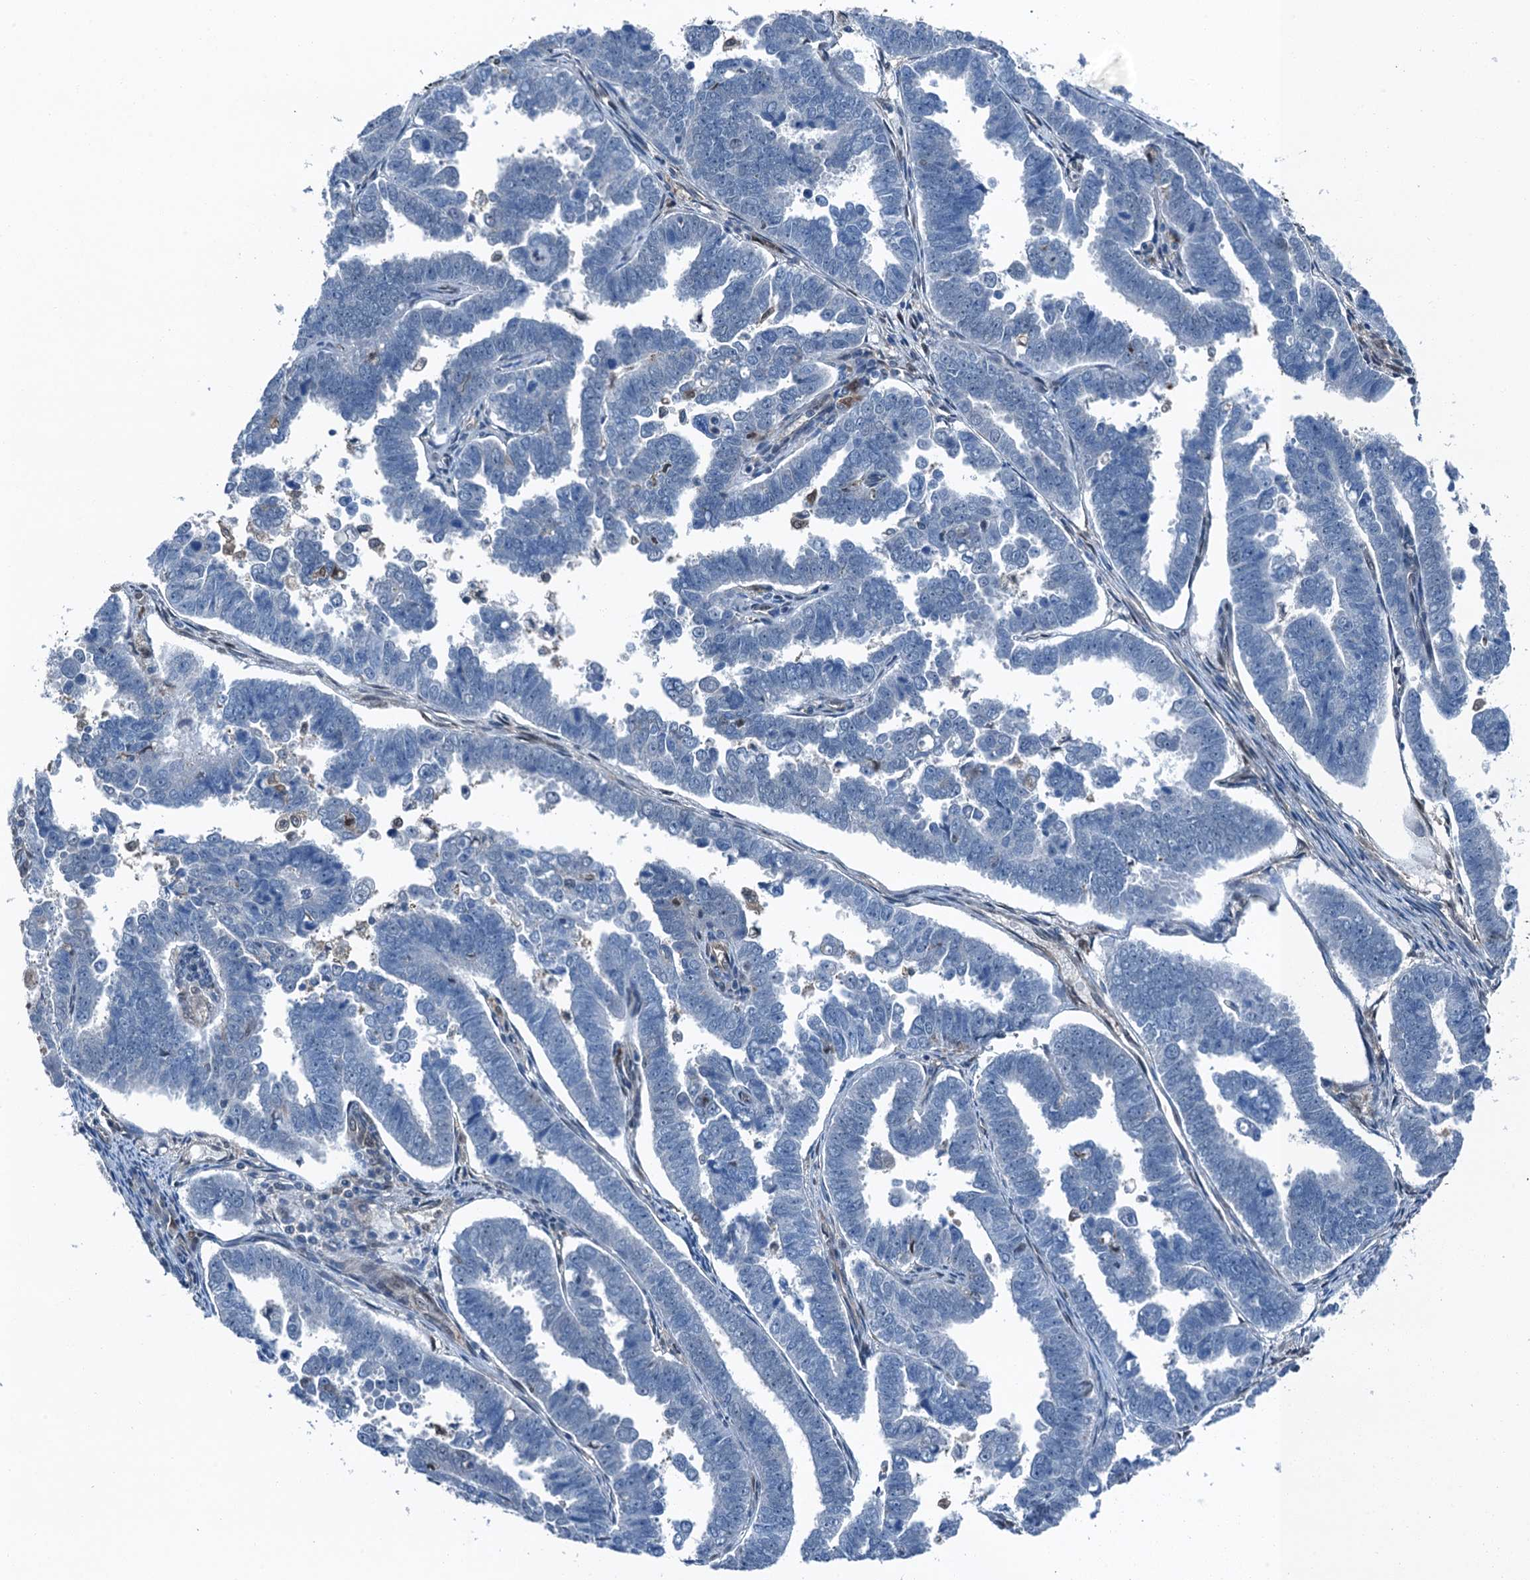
{"staining": {"intensity": "negative", "quantity": "none", "location": "none"}, "tissue": "endometrial cancer", "cell_type": "Tumor cells", "image_type": "cancer", "snomed": [{"axis": "morphology", "description": "Adenocarcinoma, NOS"}, {"axis": "topography", "description": "Endometrium"}], "caption": "Tumor cells are negative for protein expression in human endometrial adenocarcinoma.", "gene": "RNH1", "patient": {"sex": "female", "age": 75}}